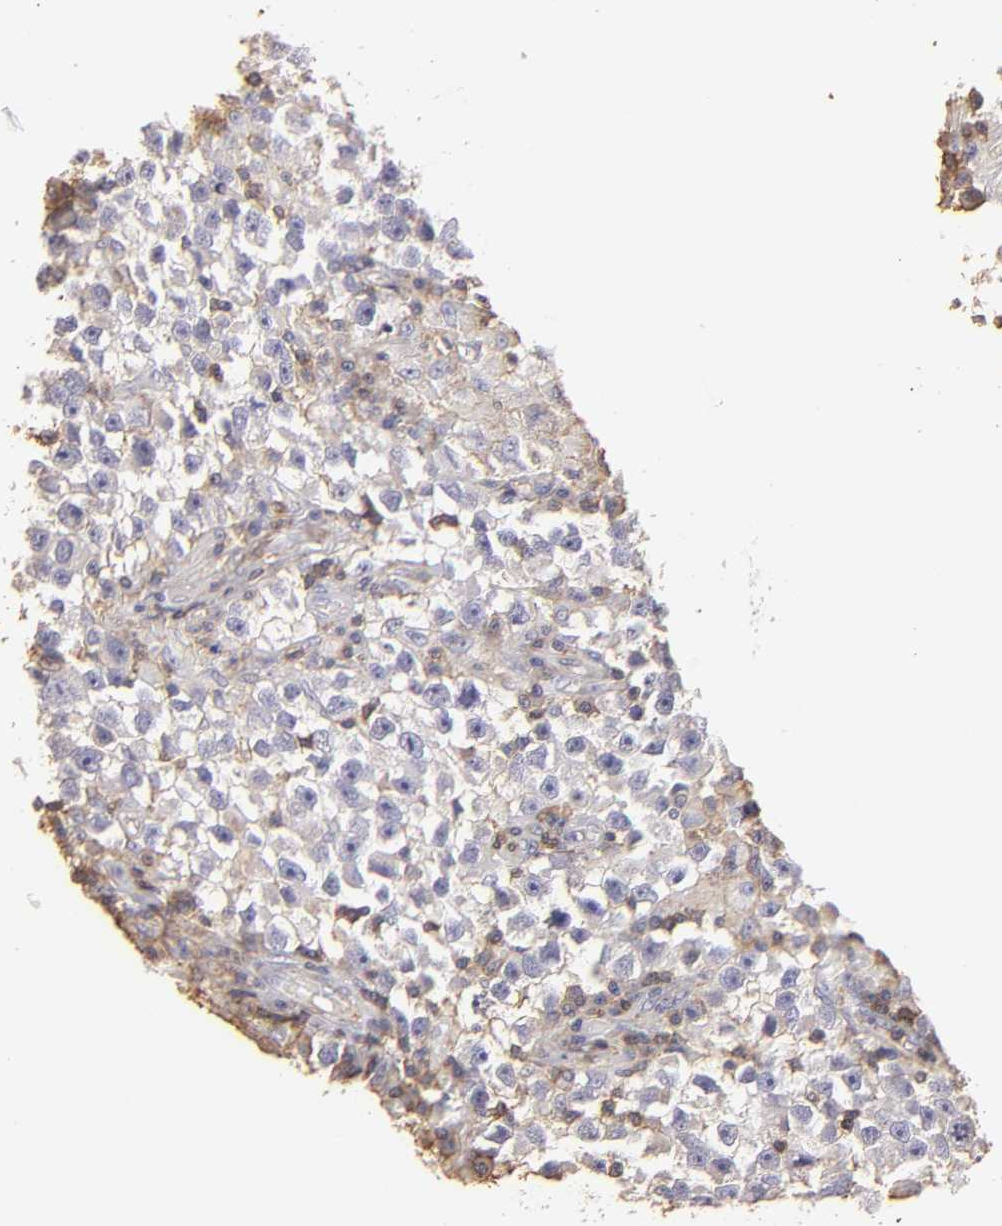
{"staining": {"intensity": "weak", "quantity": "<25%", "location": "cytoplasmic/membranous"}, "tissue": "testis cancer", "cell_type": "Tumor cells", "image_type": "cancer", "snomed": [{"axis": "morphology", "description": "Seminoma, NOS"}, {"axis": "topography", "description": "Testis"}], "caption": "An image of seminoma (testis) stained for a protein reveals no brown staining in tumor cells.", "gene": "ABCB1", "patient": {"sex": "male", "age": 33}}